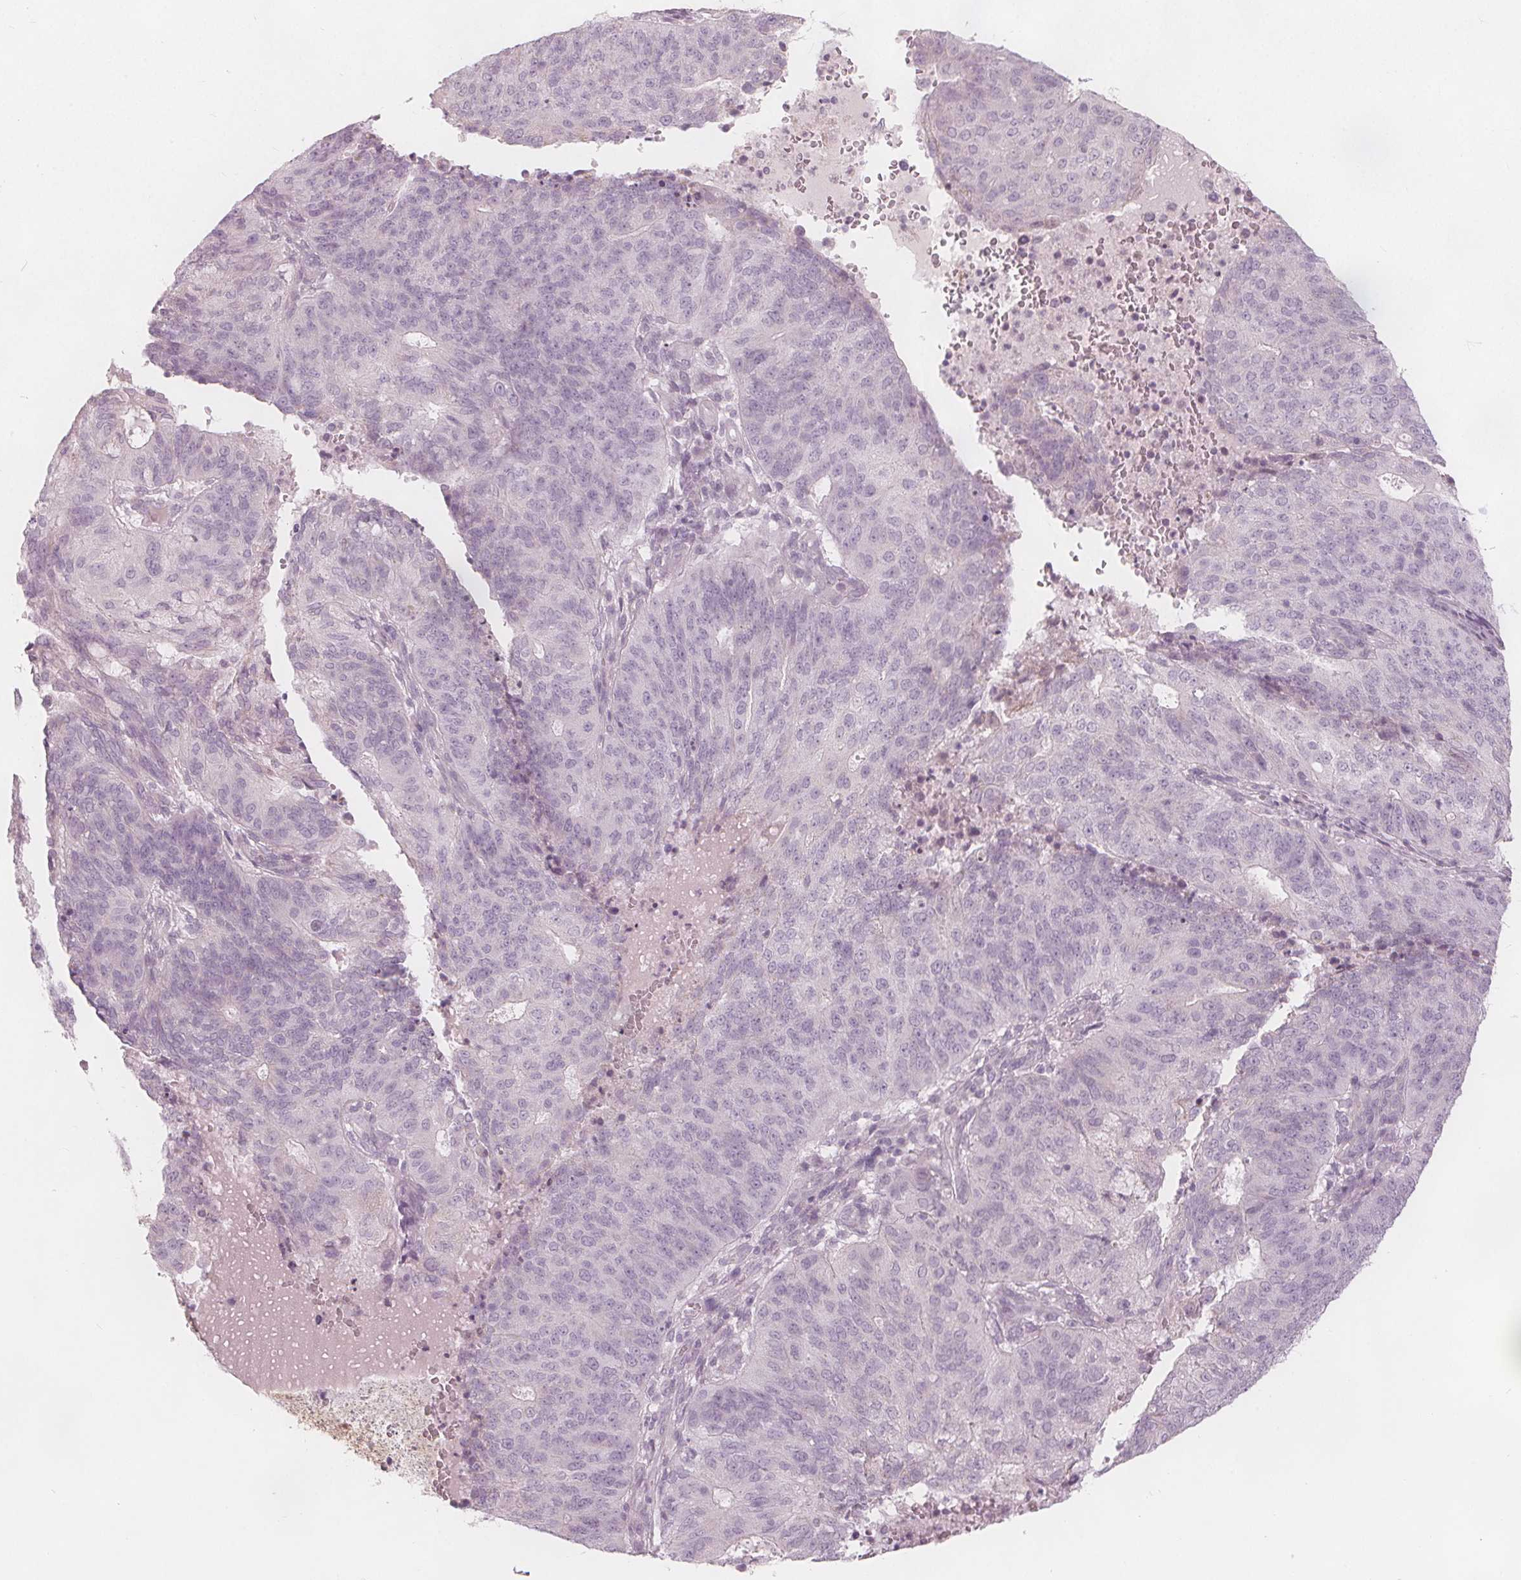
{"staining": {"intensity": "negative", "quantity": "none", "location": "none"}, "tissue": "endometrial cancer", "cell_type": "Tumor cells", "image_type": "cancer", "snomed": [{"axis": "morphology", "description": "Adenocarcinoma, NOS"}, {"axis": "topography", "description": "Endometrium"}], "caption": "DAB (3,3'-diaminobenzidine) immunohistochemical staining of human endometrial adenocarcinoma demonstrates no significant positivity in tumor cells.", "gene": "BRSK1", "patient": {"sex": "female", "age": 82}}